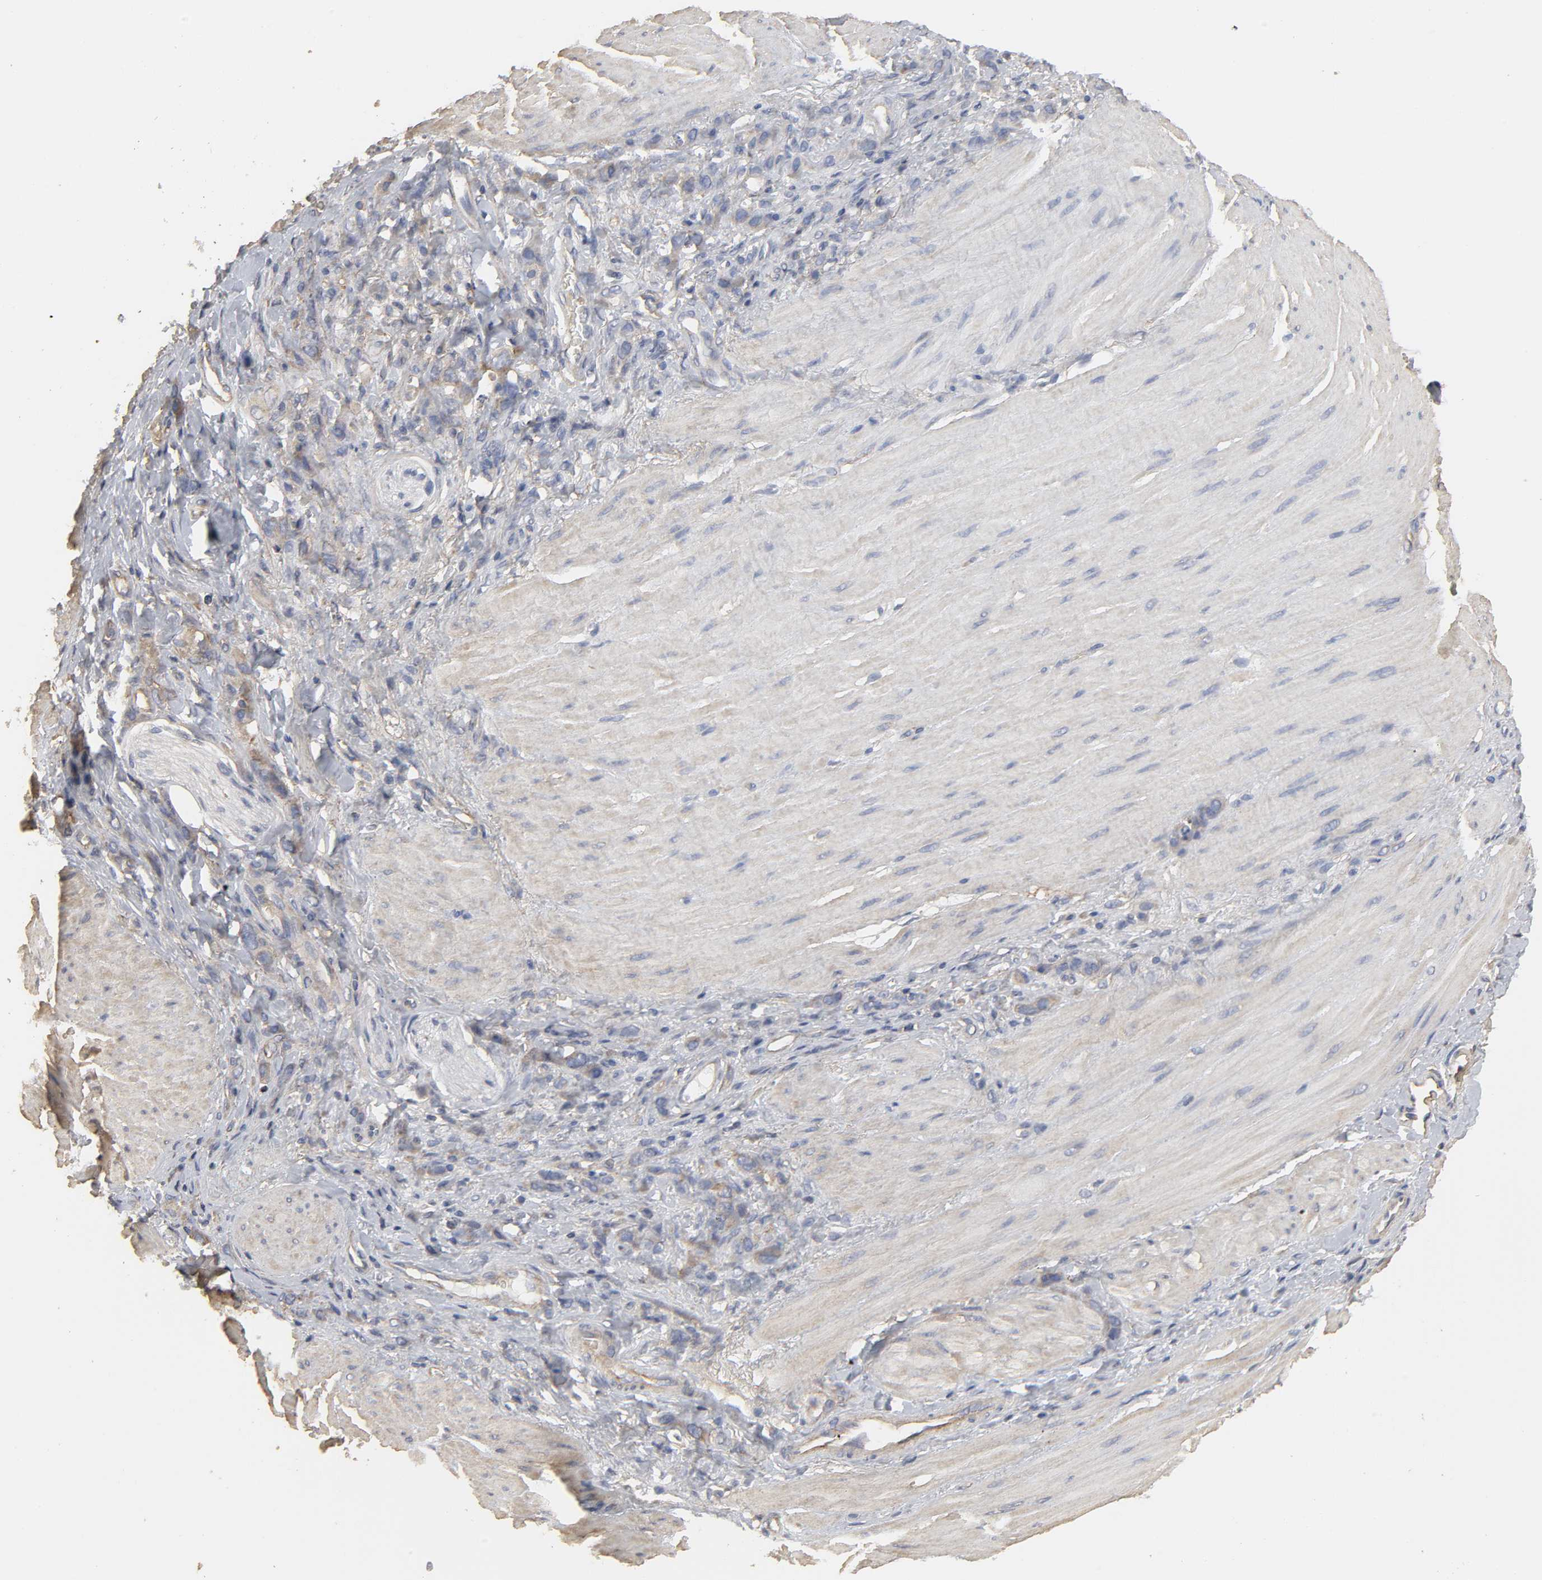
{"staining": {"intensity": "moderate", "quantity": ">75%", "location": "cytoplasmic/membranous"}, "tissue": "stomach cancer", "cell_type": "Tumor cells", "image_type": "cancer", "snomed": [{"axis": "morphology", "description": "Normal tissue, NOS"}, {"axis": "morphology", "description": "Adenocarcinoma, NOS"}, {"axis": "topography", "description": "Stomach"}], "caption": "This is an image of immunohistochemistry staining of stomach cancer, which shows moderate expression in the cytoplasmic/membranous of tumor cells.", "gene": "SH3GLB1", "patient": {"sex": "male", "age": 82}}